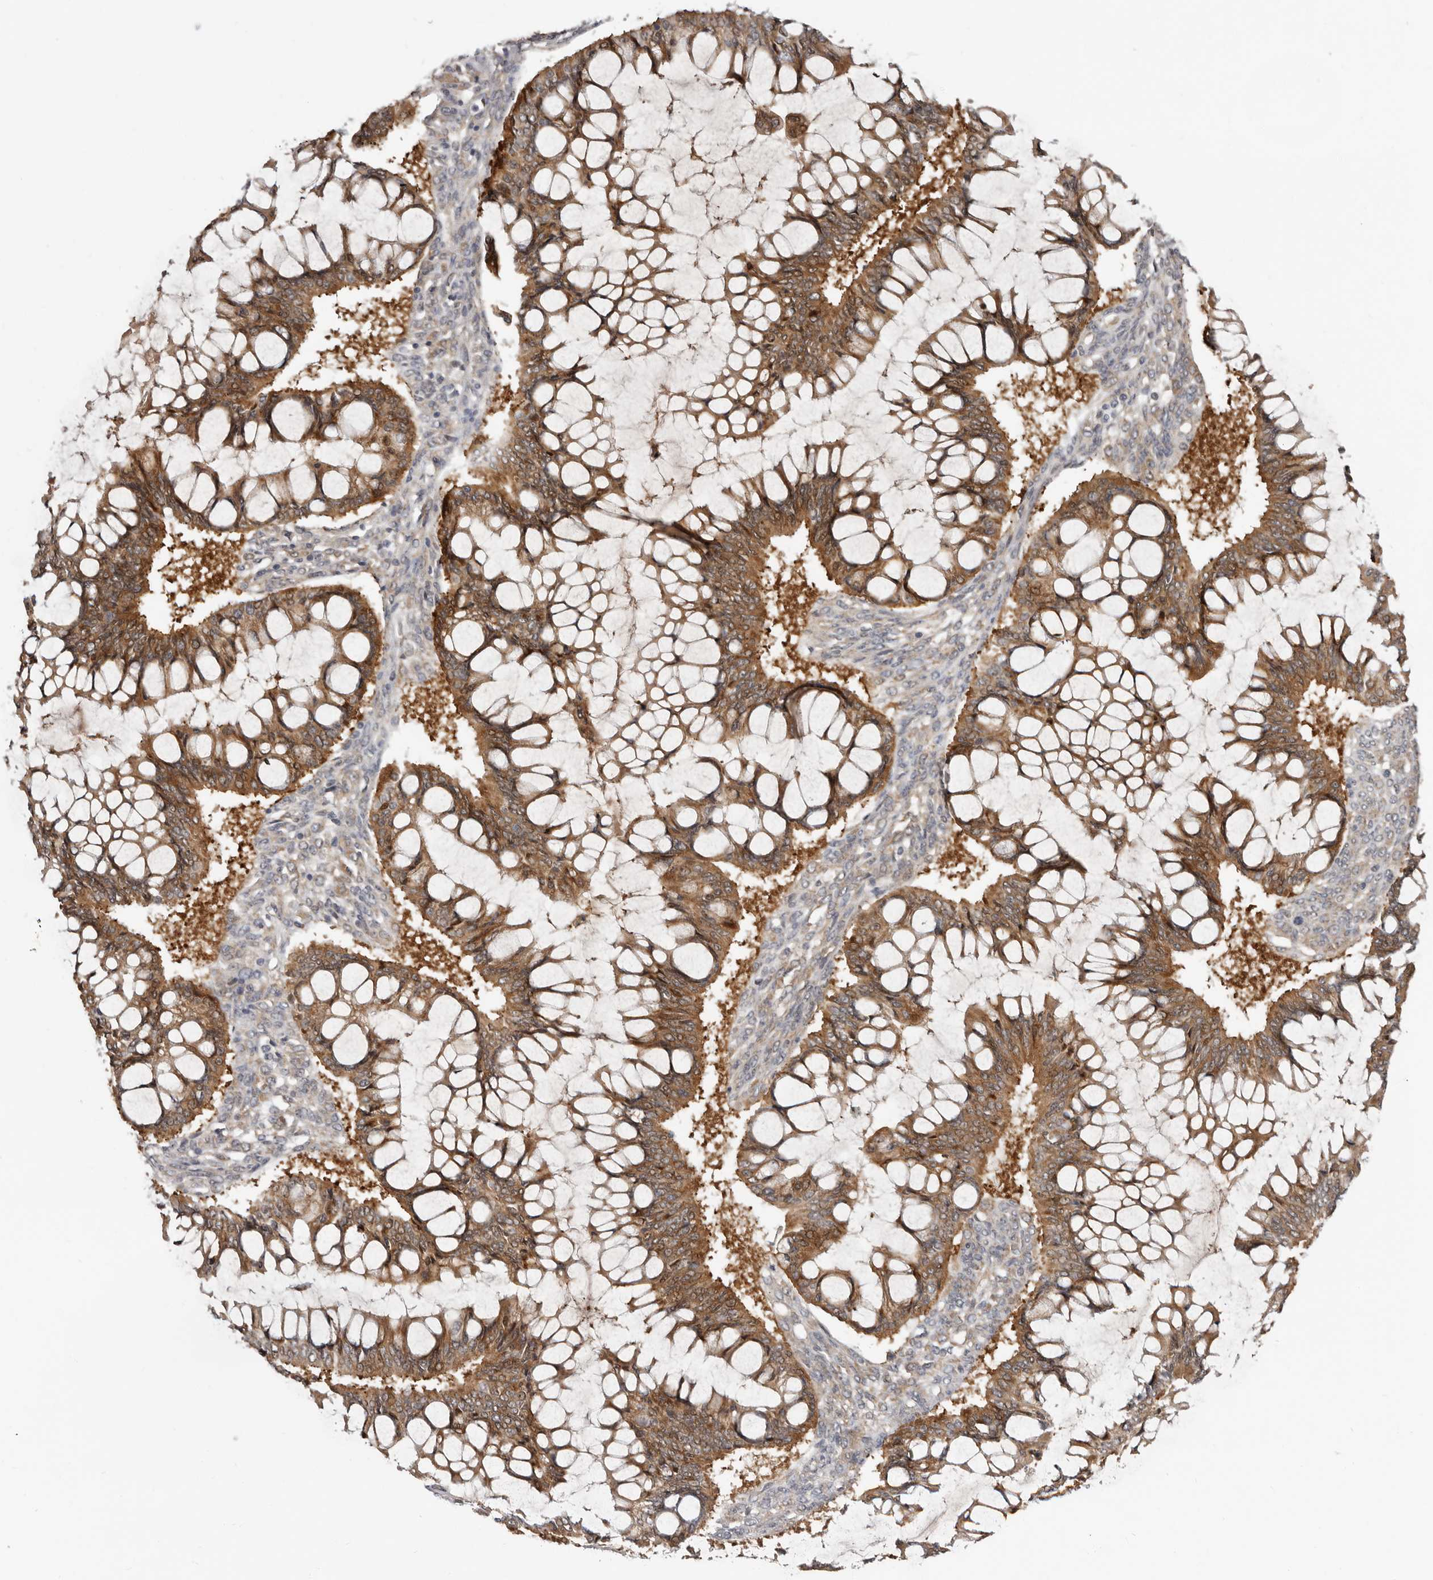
{"staining": {"intensity": "moderate", "quantity": ">75%", "location": "cytoplasmic/membranous"}, "tissue": "ovarian cancer", "cell_type": "Tumor cells", "image_type": "cancer", "snomed": [{"axis": "morphology", "description": "Cystadenocarcinoma, mucinous, NOS"}, {"axis": "topography", "description": "Ovary"}], "caption": "The histopathology image exhibits staining of ovarian cancer (mucinous cystadenocarcinoma), revealing moderate cytoplasmic/membranous protein positivity (brown color) within tumor cells.", "gene": "SBDS", "patient": {"sex": "female", "age": 73}}